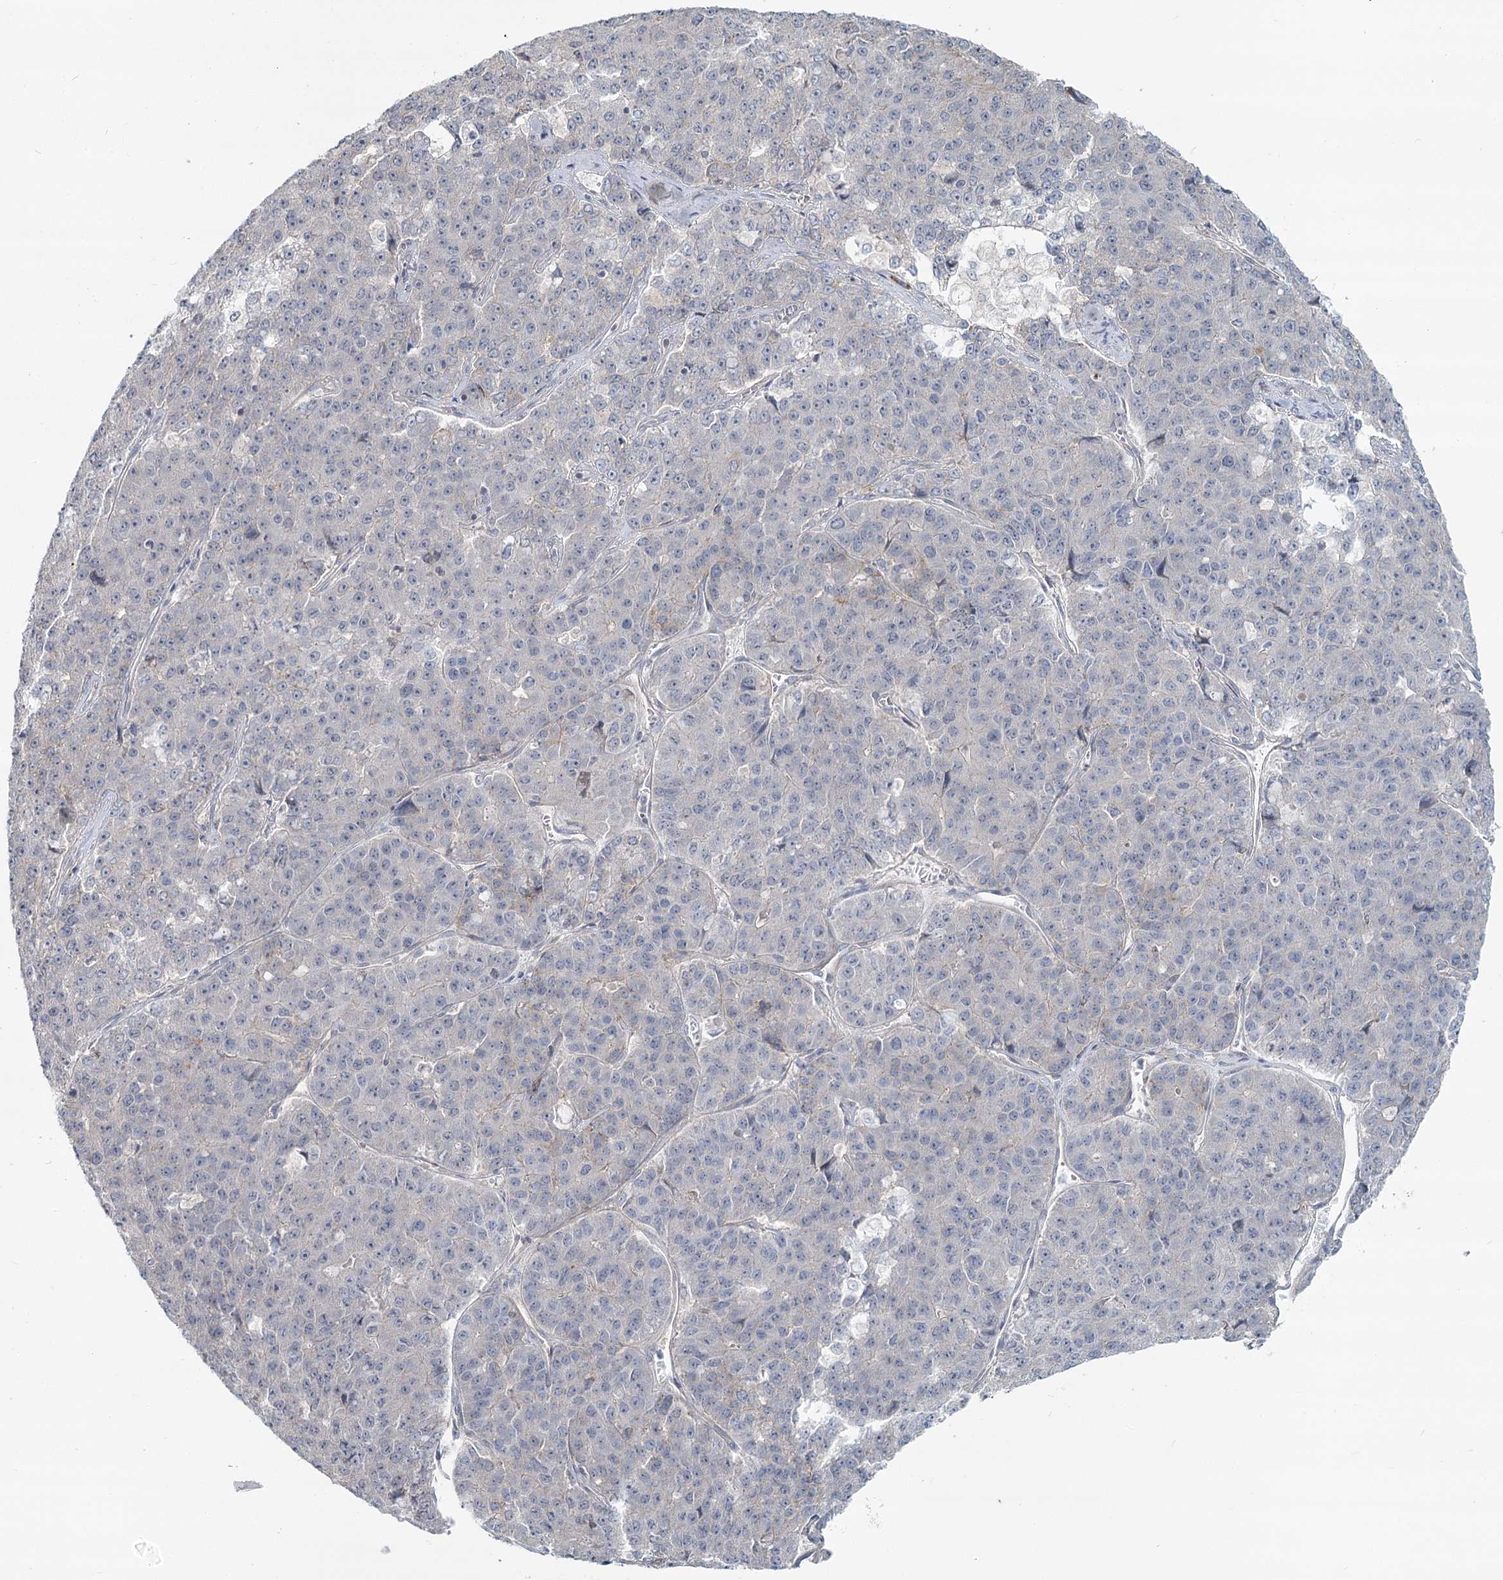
{"staining": {"intensity": "negative", "quantity": "none", "location": "none"}, "tissue": "pancreatic cancer", "cell_type": "Tumor cells", "image_type": "cancer", "snomed": [{"axis": "morphology", "description": "Adenocarcinoma, NOS"}, {"axis": "topography", "description": "Pancreas"}], "caption": "A photomicrograph of adenocarcinoma (pancreatic) stained for a protein displays no brown staining in tumor cells.", "gene": "SPINK13", "patient": {"sex": "male", "age": 50}}